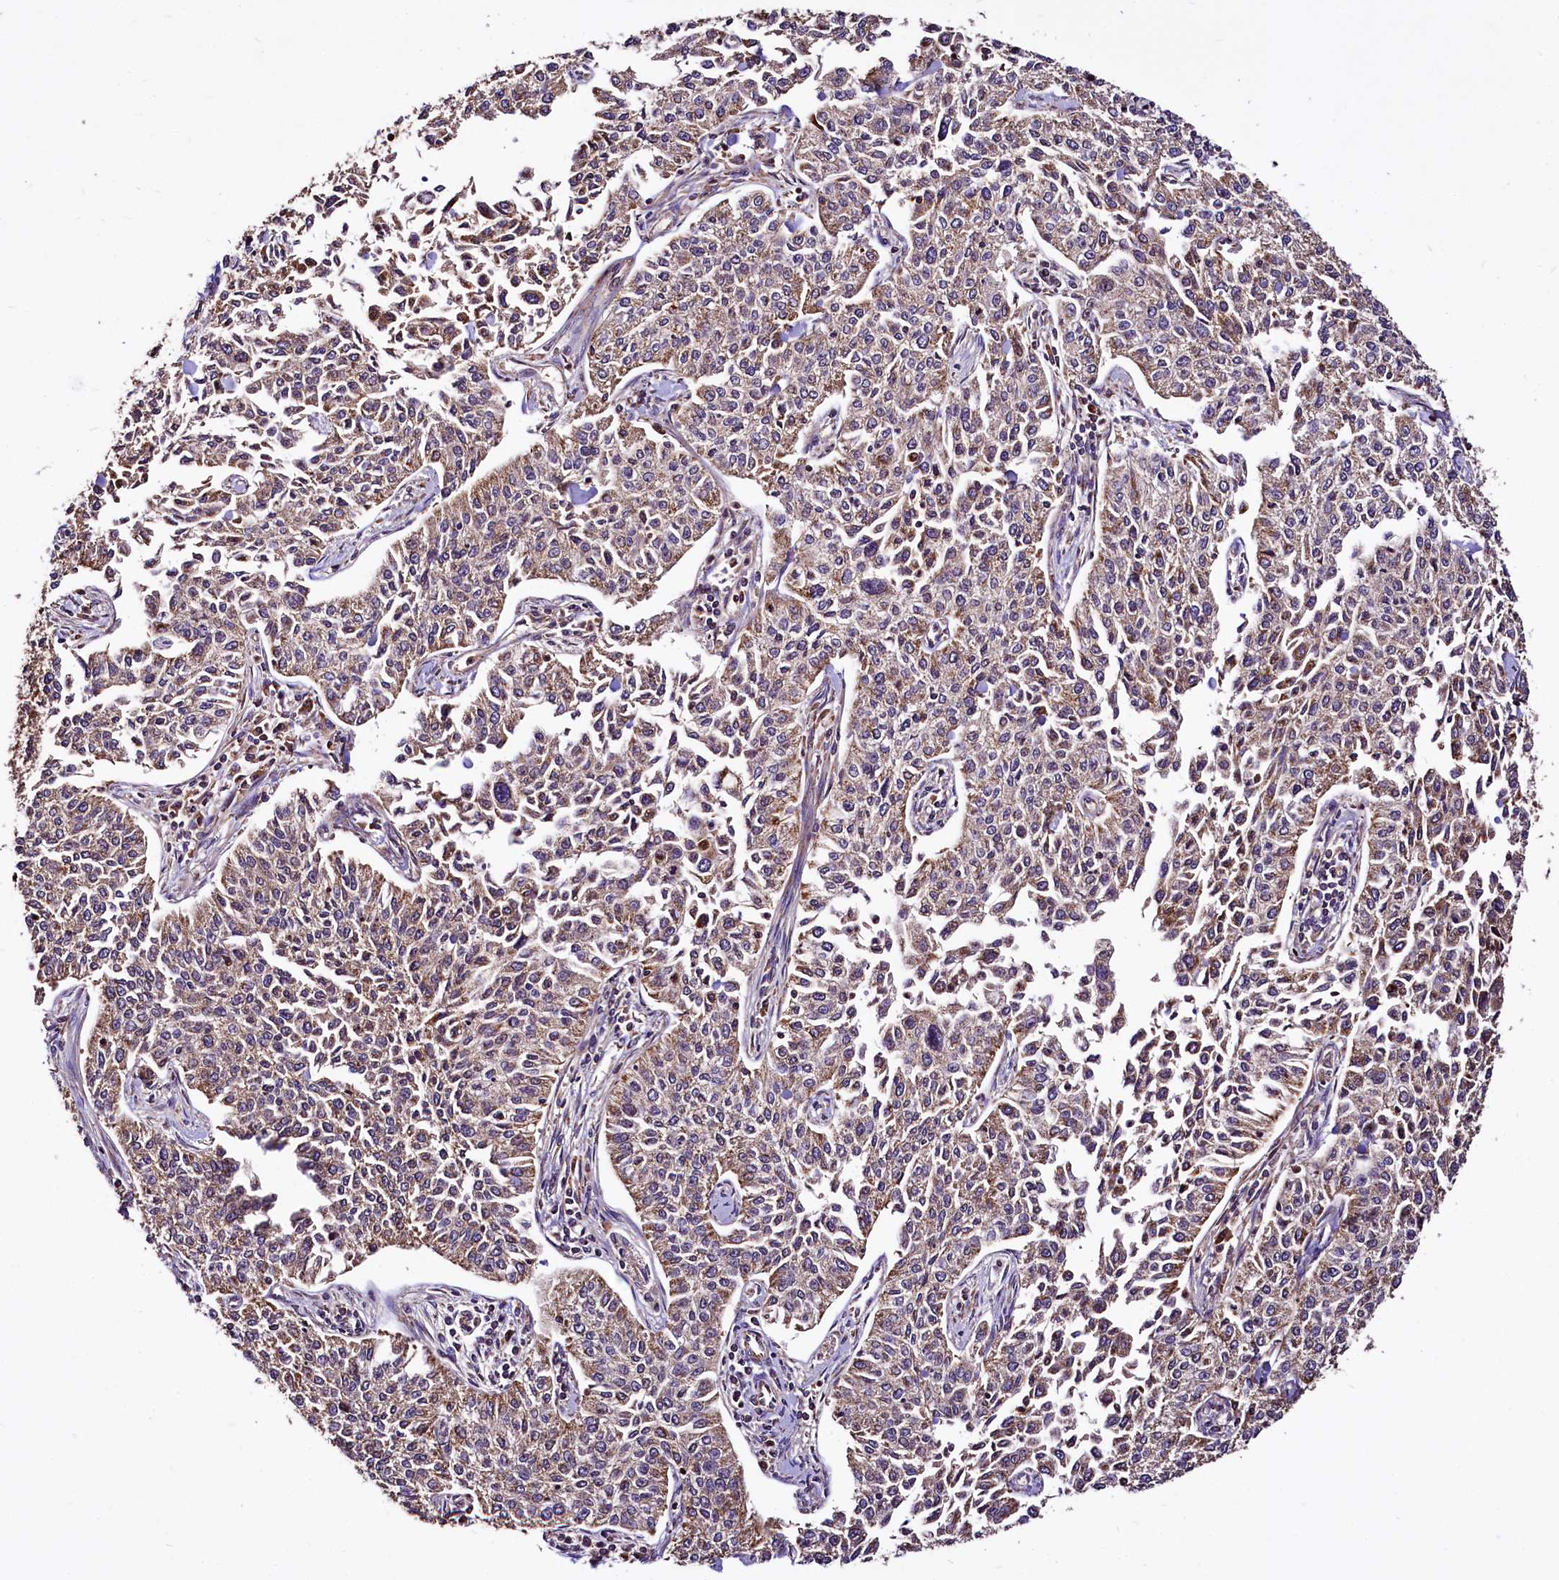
{"staining": {"intensity": "moderate", "quantity": ">75%", "location": "cytoplasmic/membranous"}, "tissue": "cervical cancer", "cell_type": "Tumor cells", "image_type": "cancer", "snomed": [{"axis": "morphology", "description": "Squamous cell carcinoma, NOS"}, {"axis": "topography", "description": "Cervix"}], "caption": "A high-resolution micrograph shows immunohistochemistry staining of cervical squamous cell carcinoma, which demonstrates moderate cytoplasmic/membranous positivity in approximately >75% of tumor cells.", "gene": "LRSAM1", "patient": {"sex": "female", "age": 35}}